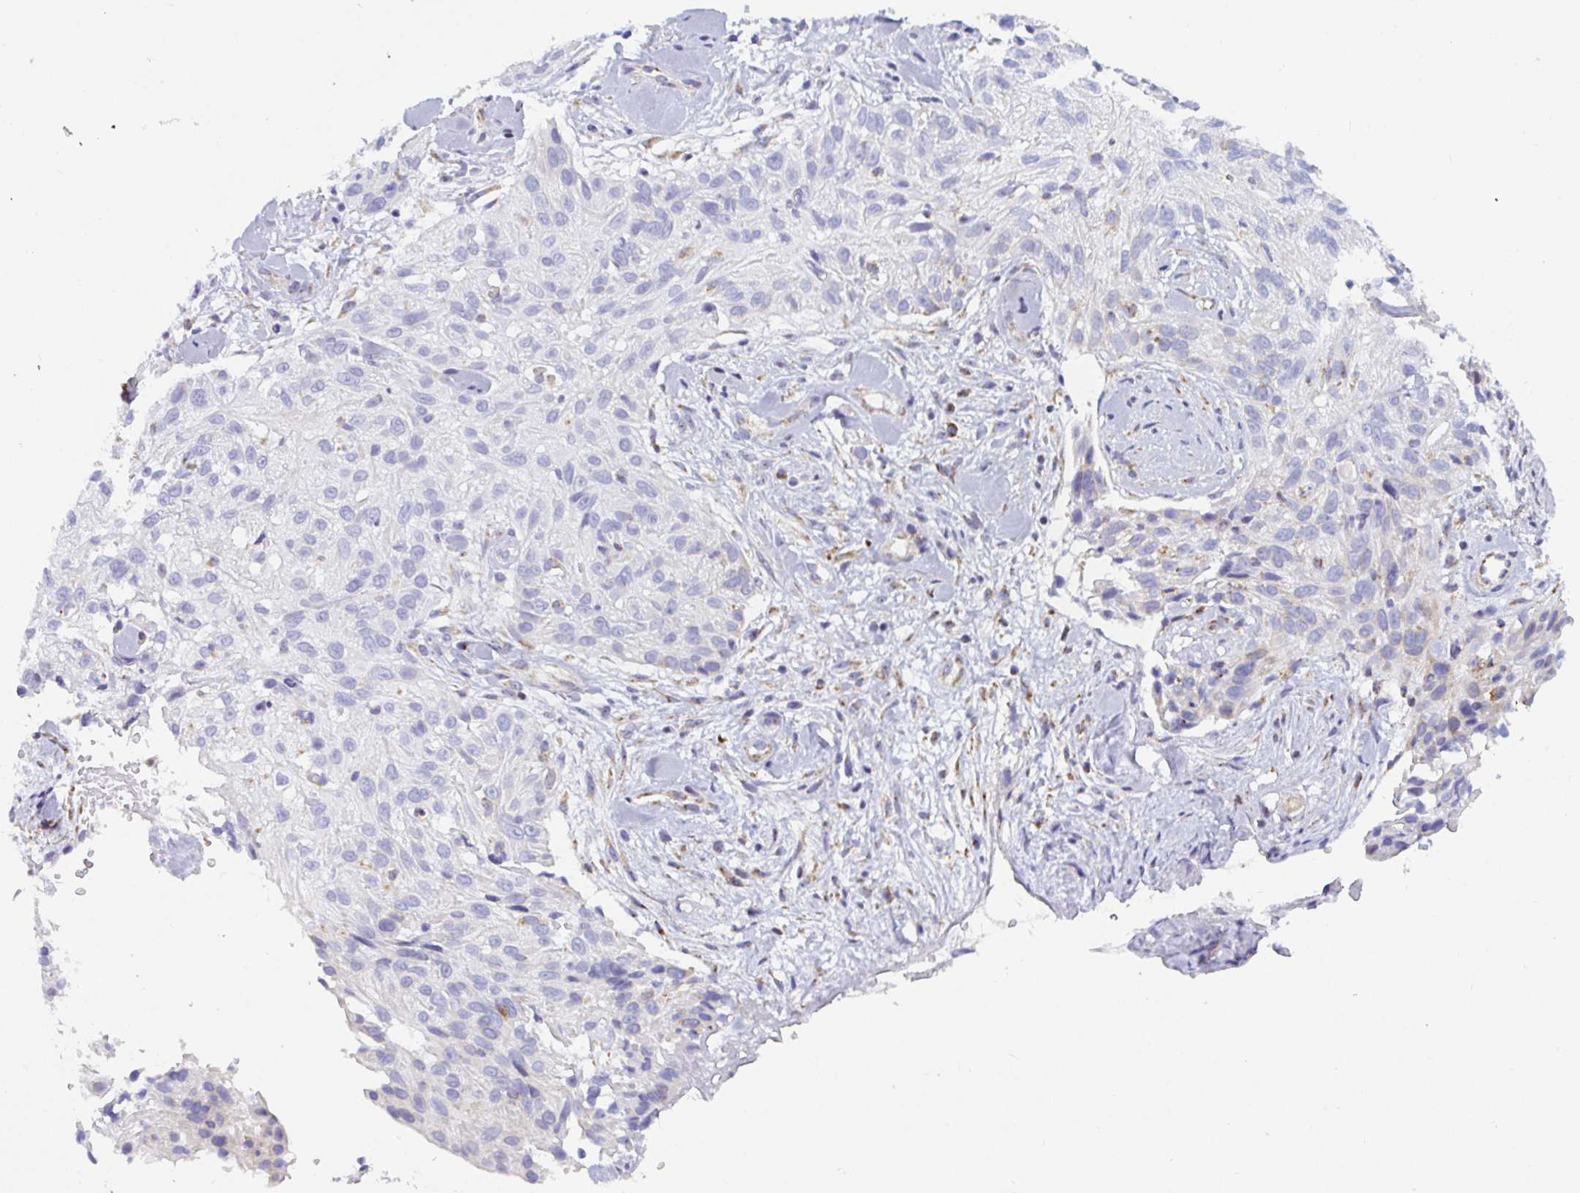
{"staining": {"intensity": "negative", "quantity": "none", "location": "none"}, "tissue": "skin cancer", "cell_type": "Tumor cells", "image_type": "cancer", "snomed": [{"axis": "morphology", "description": "Squamous cell carcinoma, NOS"}, {"axis": "topography", "description": "Skin"}], "caption": "The histopathology image displays no staining of tumor cells in skin cancer (squamous cell carcinoma).", "gene": "ATP5MJ", "patient": {"sex": "male", "age": 82}}